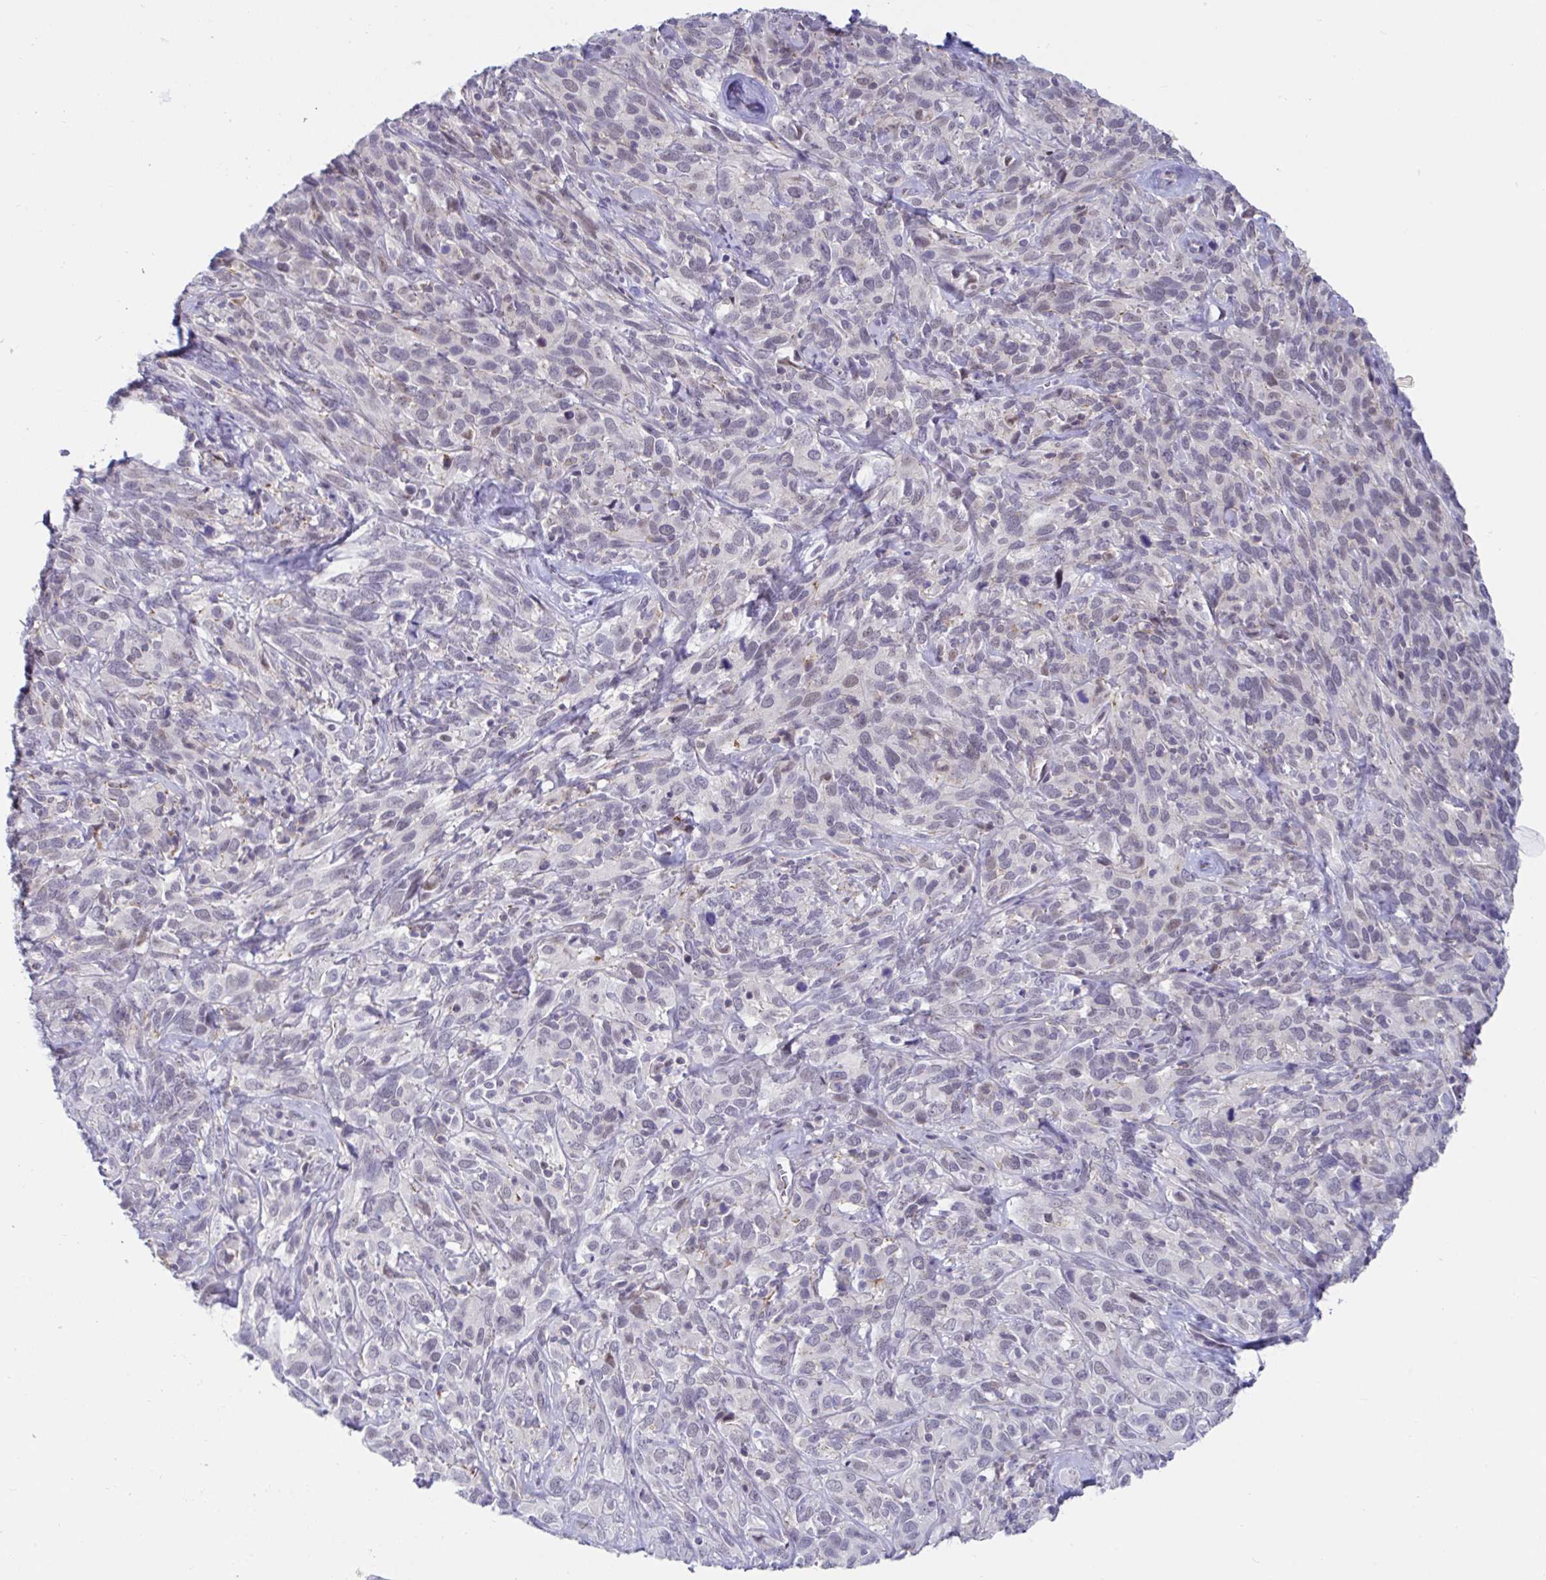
{"staining": {"intensity": "negative", "quantity": "none", "location": "none"}, "tissue": "cervical cancer", "cell_type": "Tumor cells", "image_type": "cancer", "snomed": [{"axis": "morphology", "description": "Normal tissue, NOS"}, {"axis": "morphology", "description": "Squamous cell carcinoma, NOS"}, {"axis": "topography", "description": "Cervix"}], "caption": "This is an IHC image of cervical cancer. There is no expression in tumor cells.", "gene": "WDR72", "patient": {"sex": "female", "age": 51}}